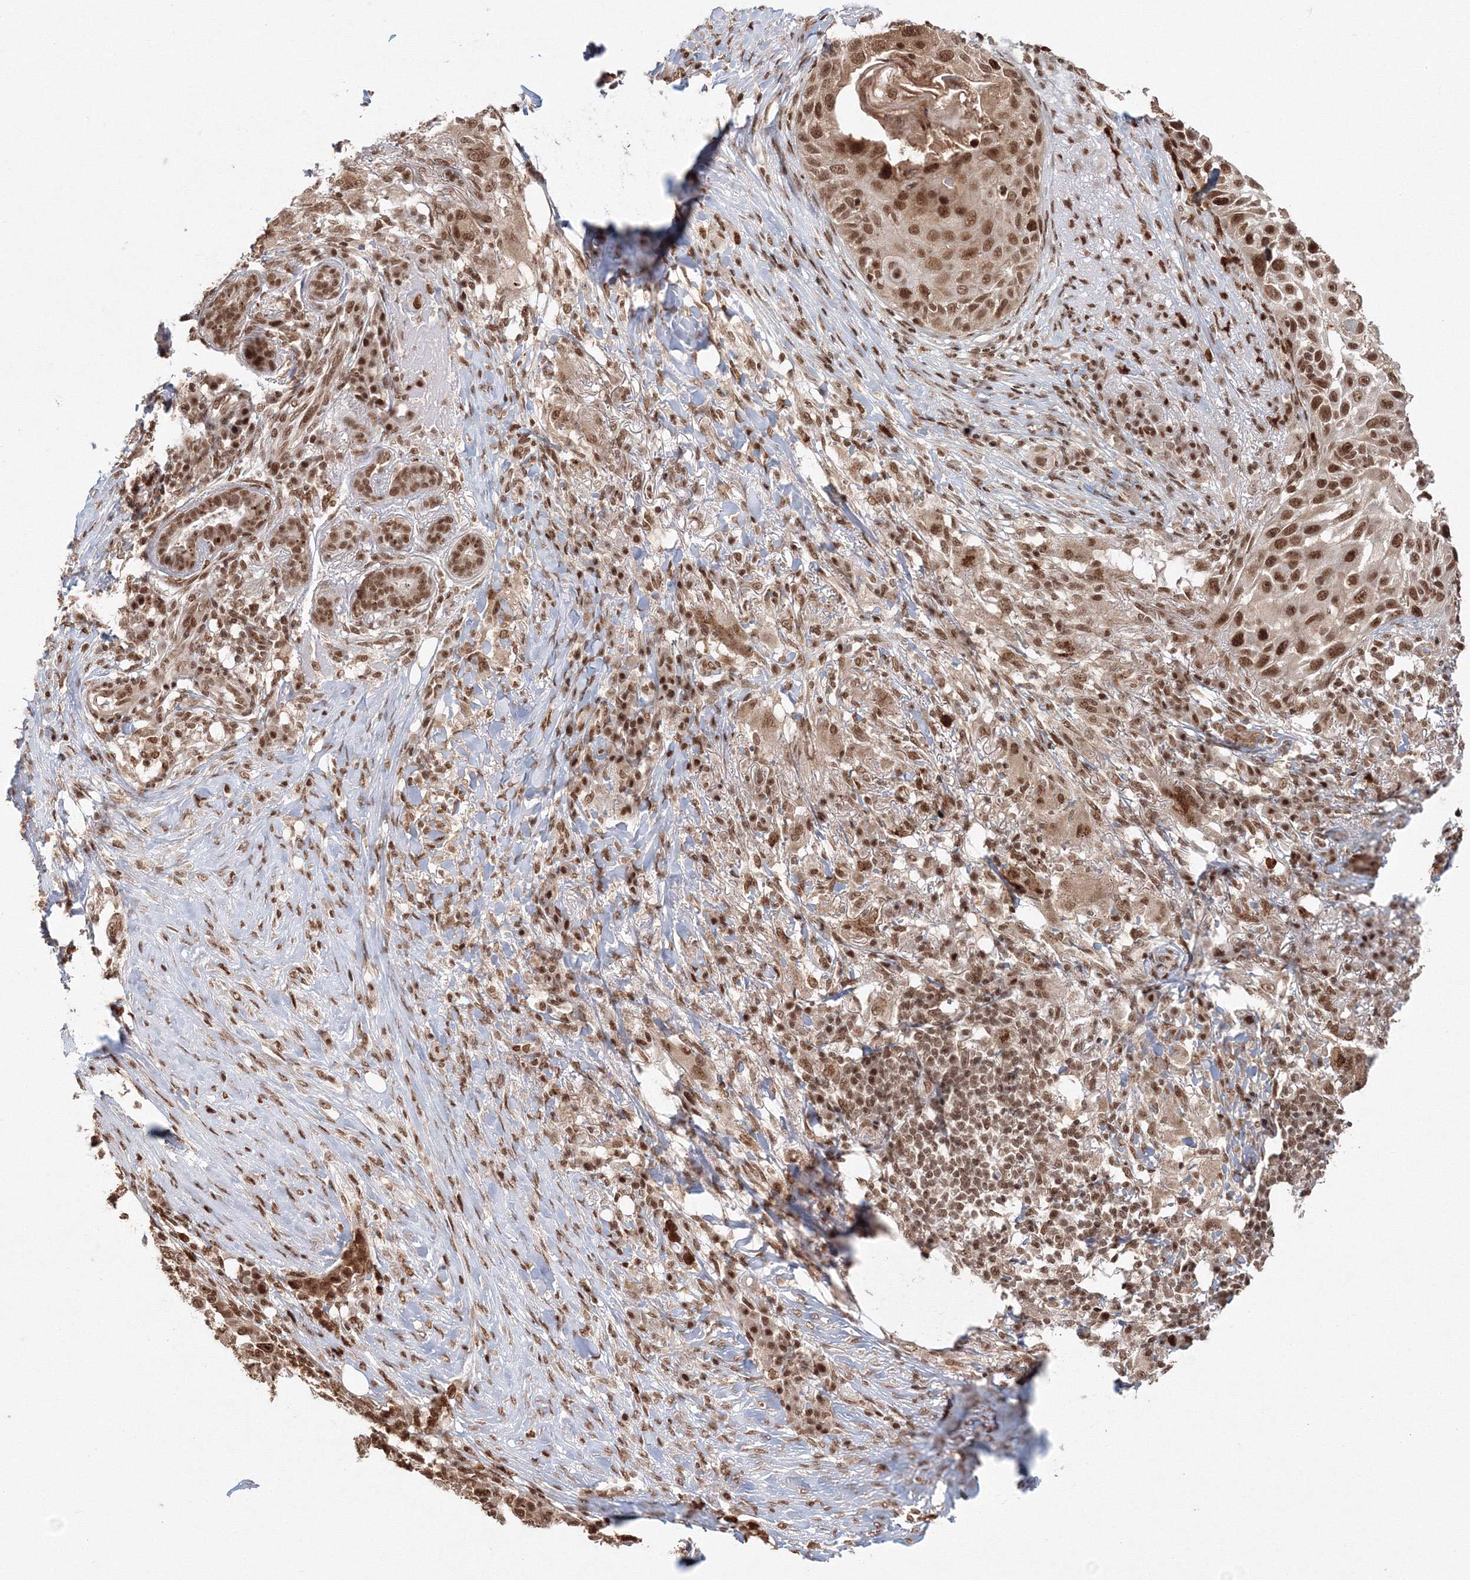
{"staining": {"intensity": "moderate", "quantity": ">75%", "location": "nuclear"}, "tissue": "skin cancer", "cell_type": "Tumor cells", "image_type": "cancer", "snomed": [{"axis": "morphology", "description": "Squamous cell carcinoma, NOS"}, {"axis": "topography", "description": "Skin"}], "caption": "Human squamous cell carcinoma (skin) stained for a protein (brown) shows moderate nuclear positive staining in approximately >75% of tumor cells.", "gene": "KIF20A", "patient": {"sex": "female", "age": 44}}